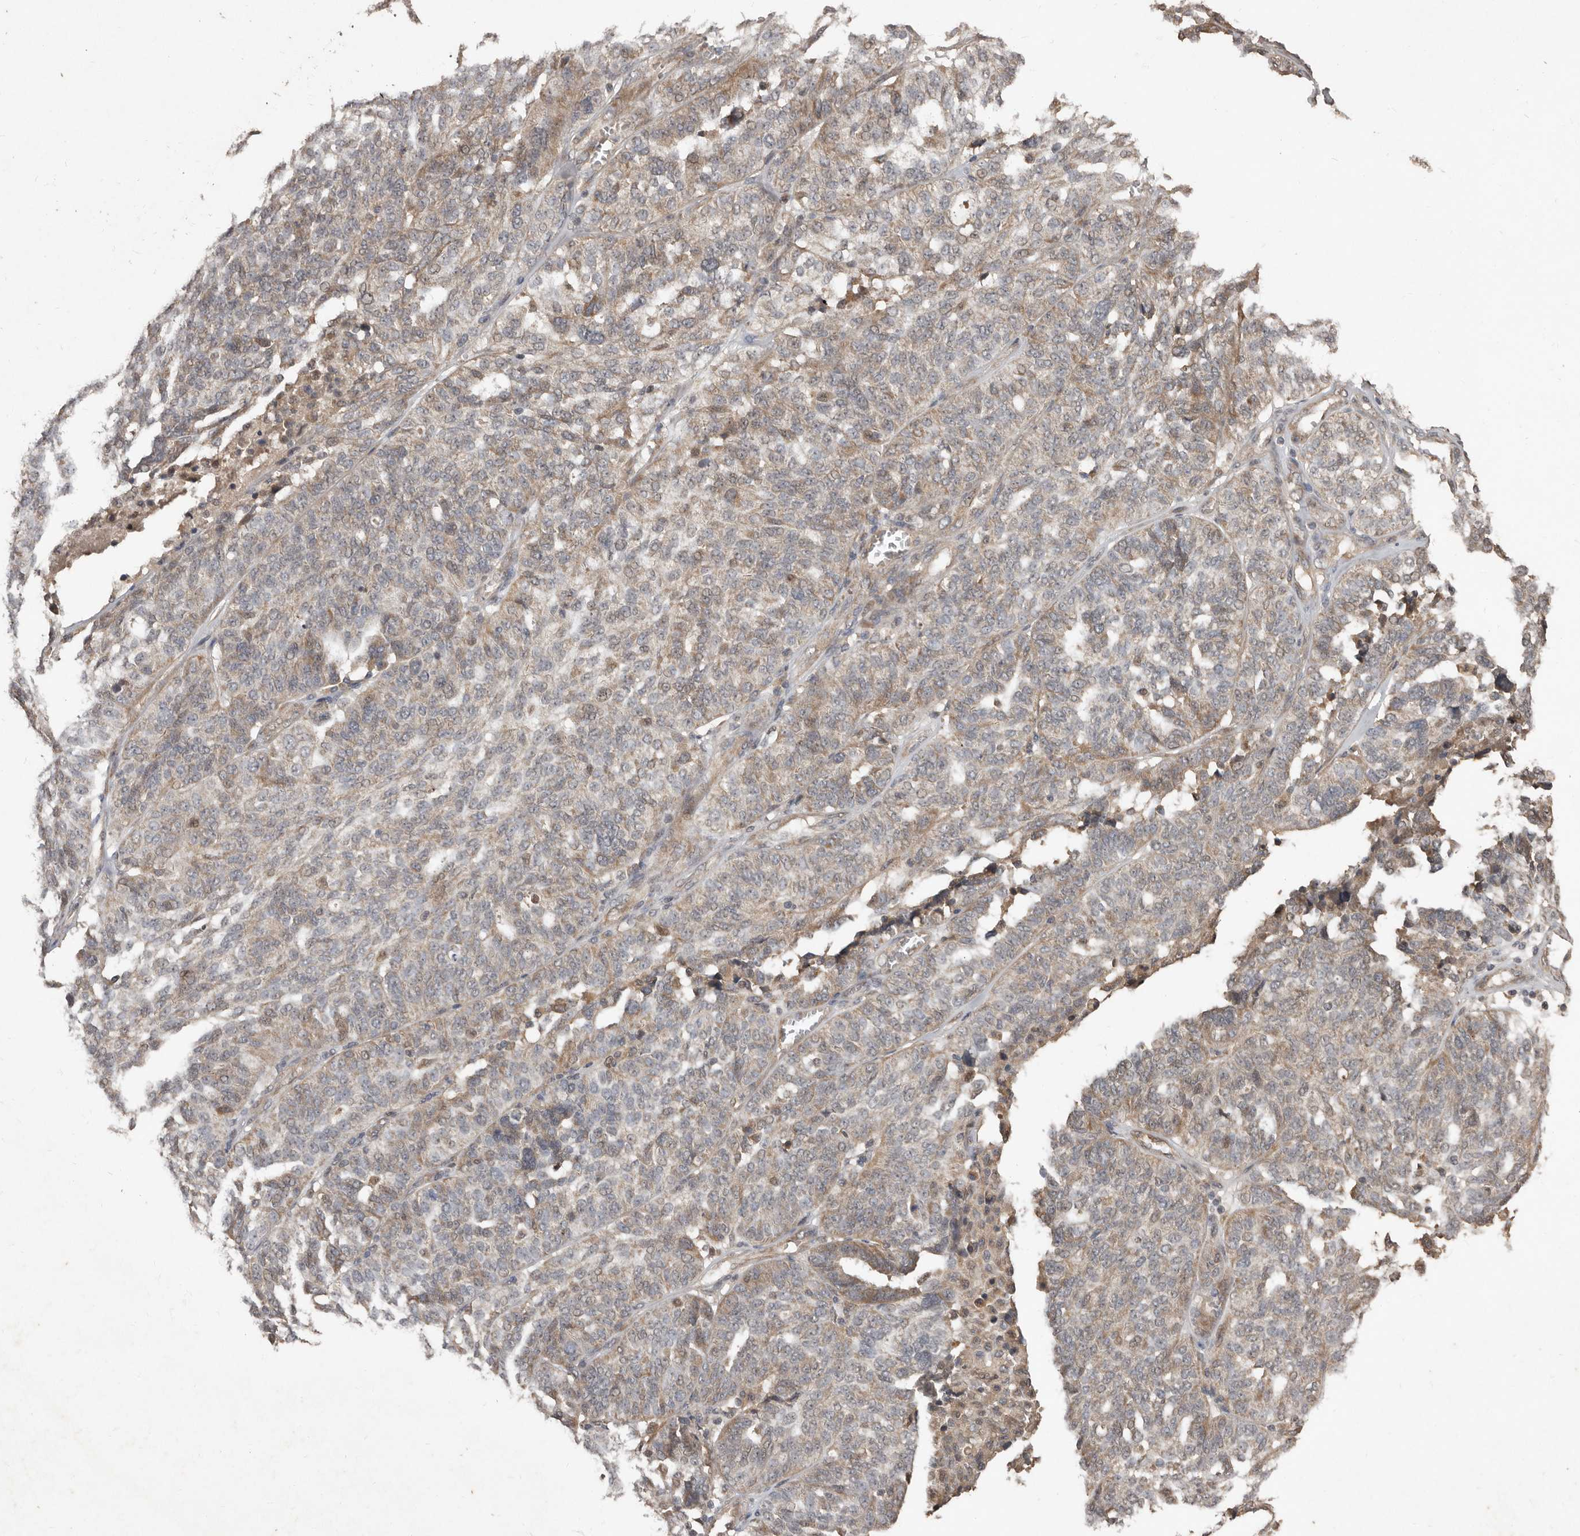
{"staining": {"intensity": "weak", "quantity": "25%-75%", "location": "cytoplasmic/membranous"}, "tissue": "ovarian cancer", "cell_type": "Tumor cells", "image_type": "cancer", "snomed": [{"axis": "morphology", "description": "Cystadenocarcinoma, serous, NOS"}, {"axis": "topography", "description": "Ovary"}], "caption": "Ovarian cancer stained with a brown dye displays weak cytoplasmic/membranous positive expression in about 25%-75% of tumor cells.", "gene": "KIF26B", "patient": {"sex": "female", "age": 59}}